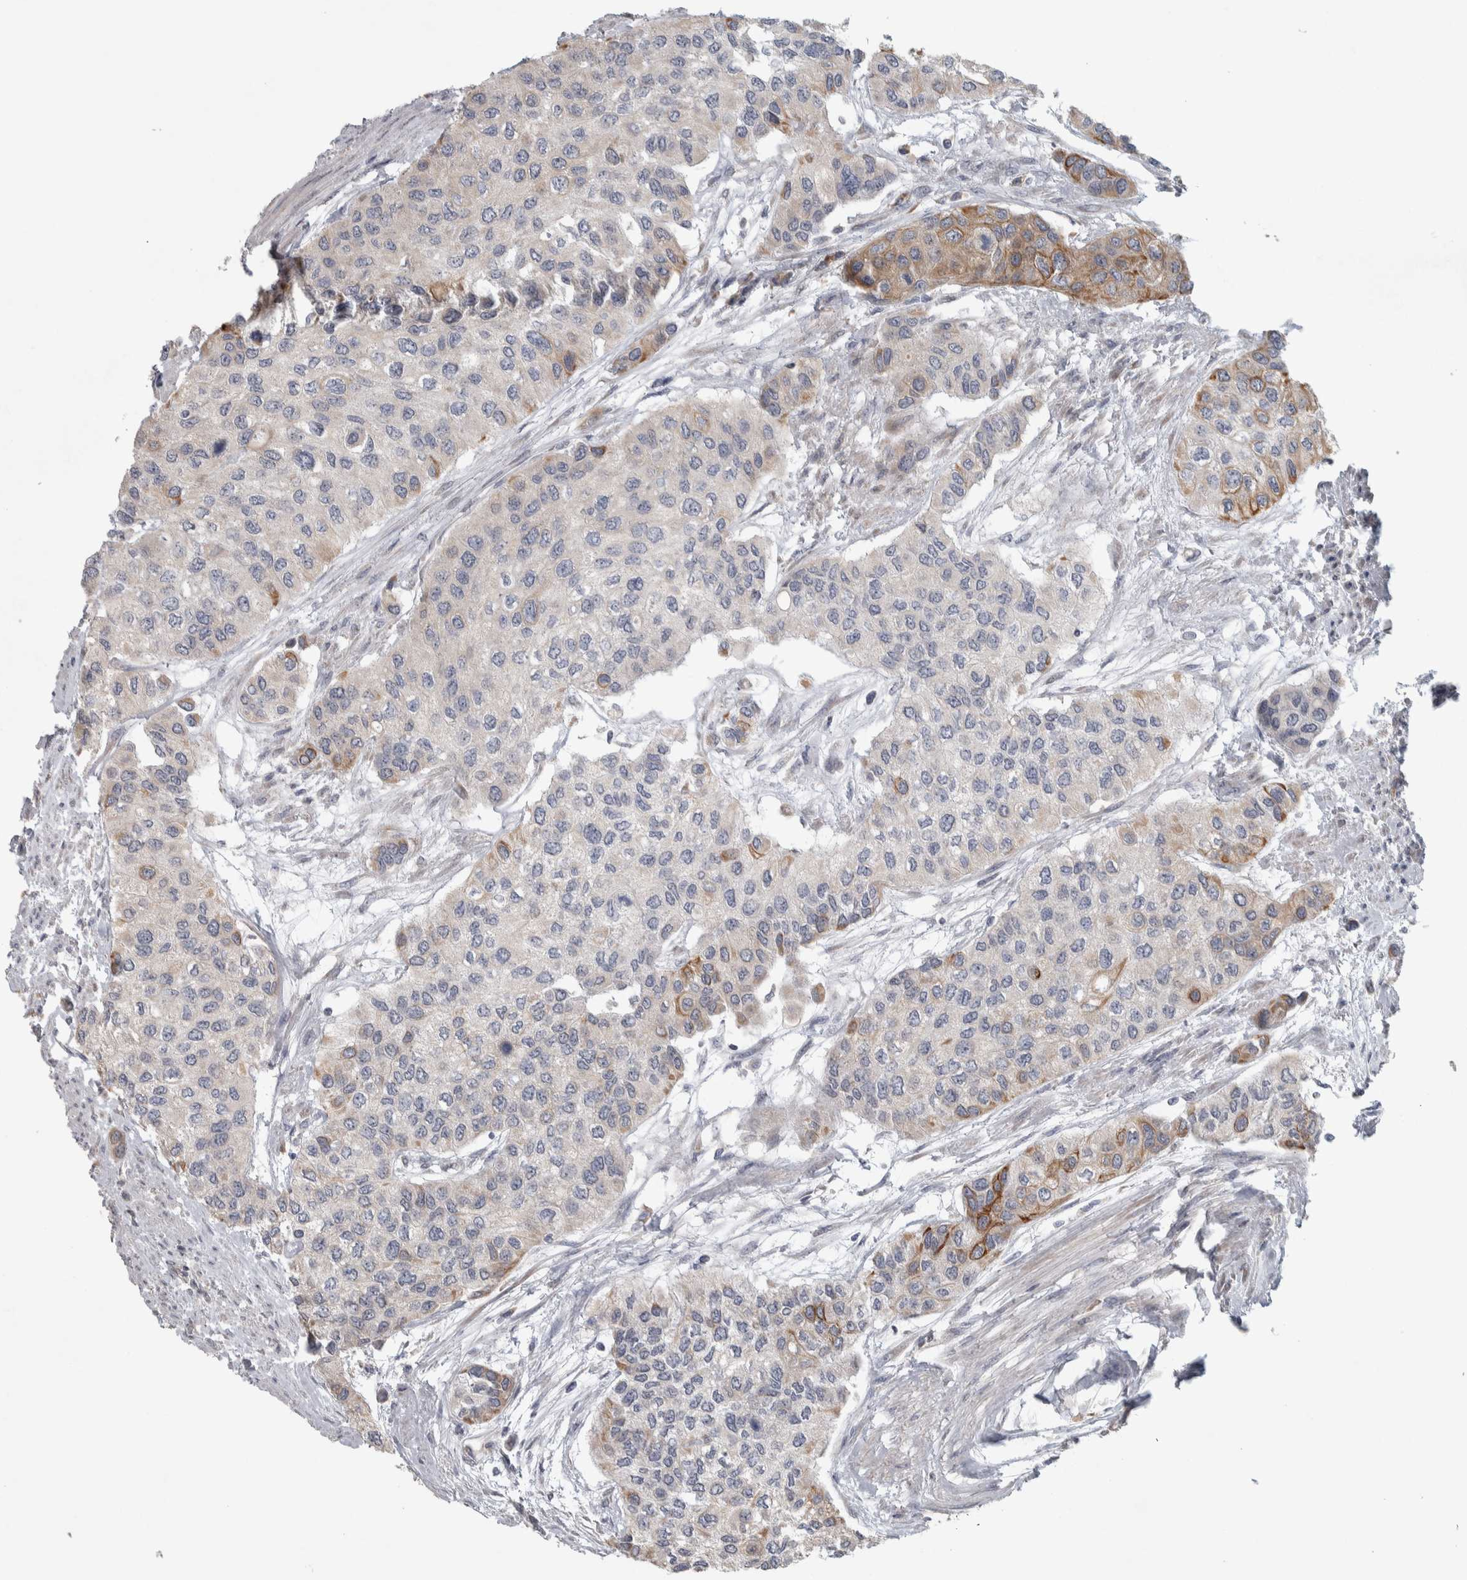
{"staining": {"intensity": "moderate", "quantity": "<25%", "location": "cytoplasmic/membranous"}, "tissue": "urothelial cancer", "cell_type": "Tumor cells", "image_type": "cancer", "snomed": [{"axis": "morphology", "description": "Urothelial carcinoma, High grade"}, {"axis": "topography", "description": "Urinary bladder"}], "caption": "About <25% of tumor cells in human high-grade urothelial carcinoma demonstrate moderate cytoplasmic/membranous protein positivity as visualized by brown immunohistochemical staining.", "gene": "SRP68", "patient": {"sex": "female", "age": 56}}